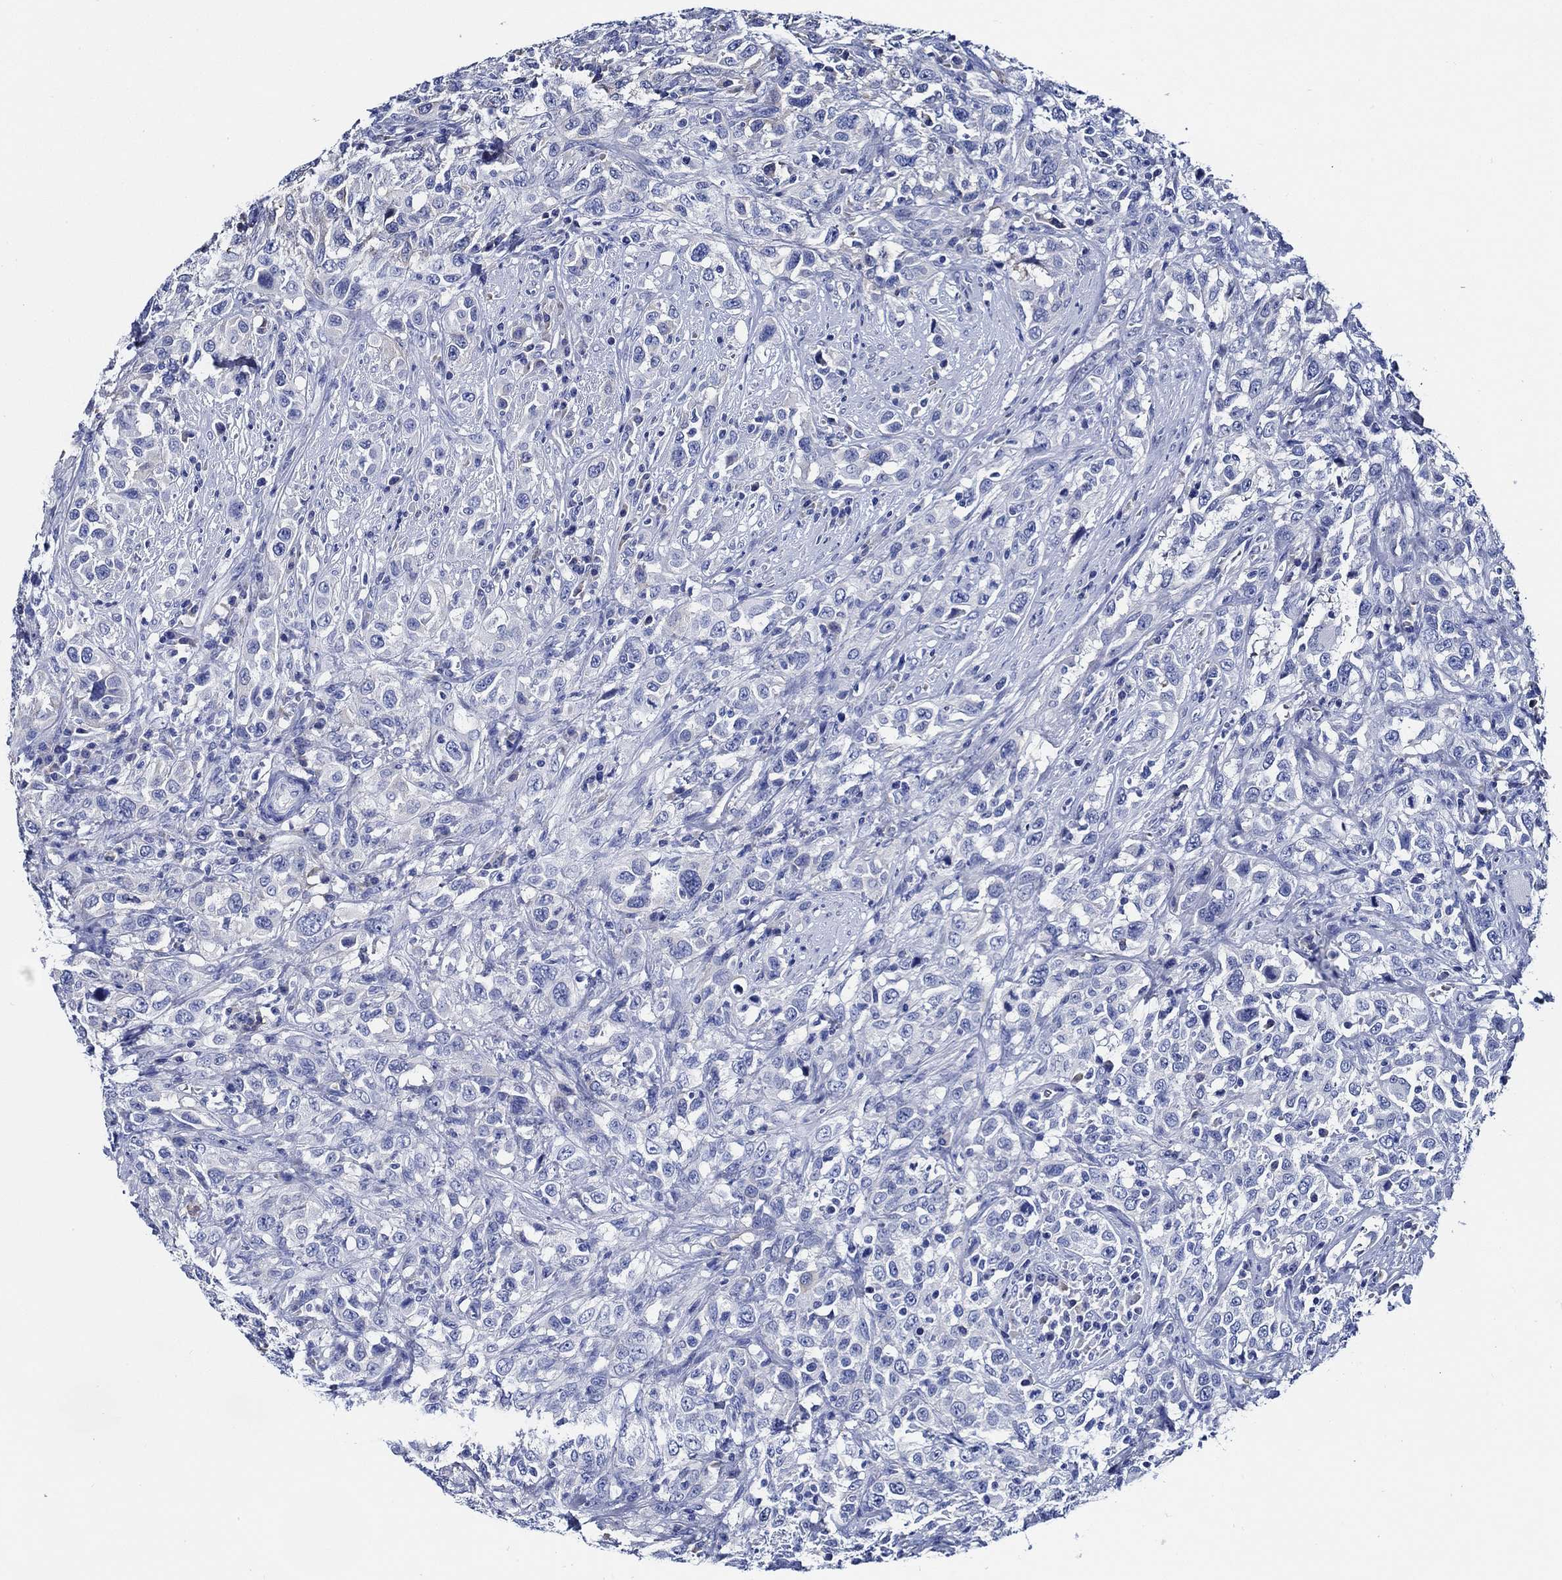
{"staining": {"intensity": "negative", "quantity": "none", "location": "none"}, "tissue": "urothelial cancer", "cell_type": "Tumor cells", "image_type": "cancer", "snomed": [{"axis": "morphology", "description": "Urothelial carcinoma, NOS"}, {"axis": "morphology", "description": "Urothelial carcinoma, High grade"}, {"axis": "topography", "description": "Urinary bladder"}], "caption": "This is an immunohistochemistry image of human urothelial cancer. There is no expression in tumor cells.", "gene": "WDR62", "patient": {"sex": "female", "age": 64}}